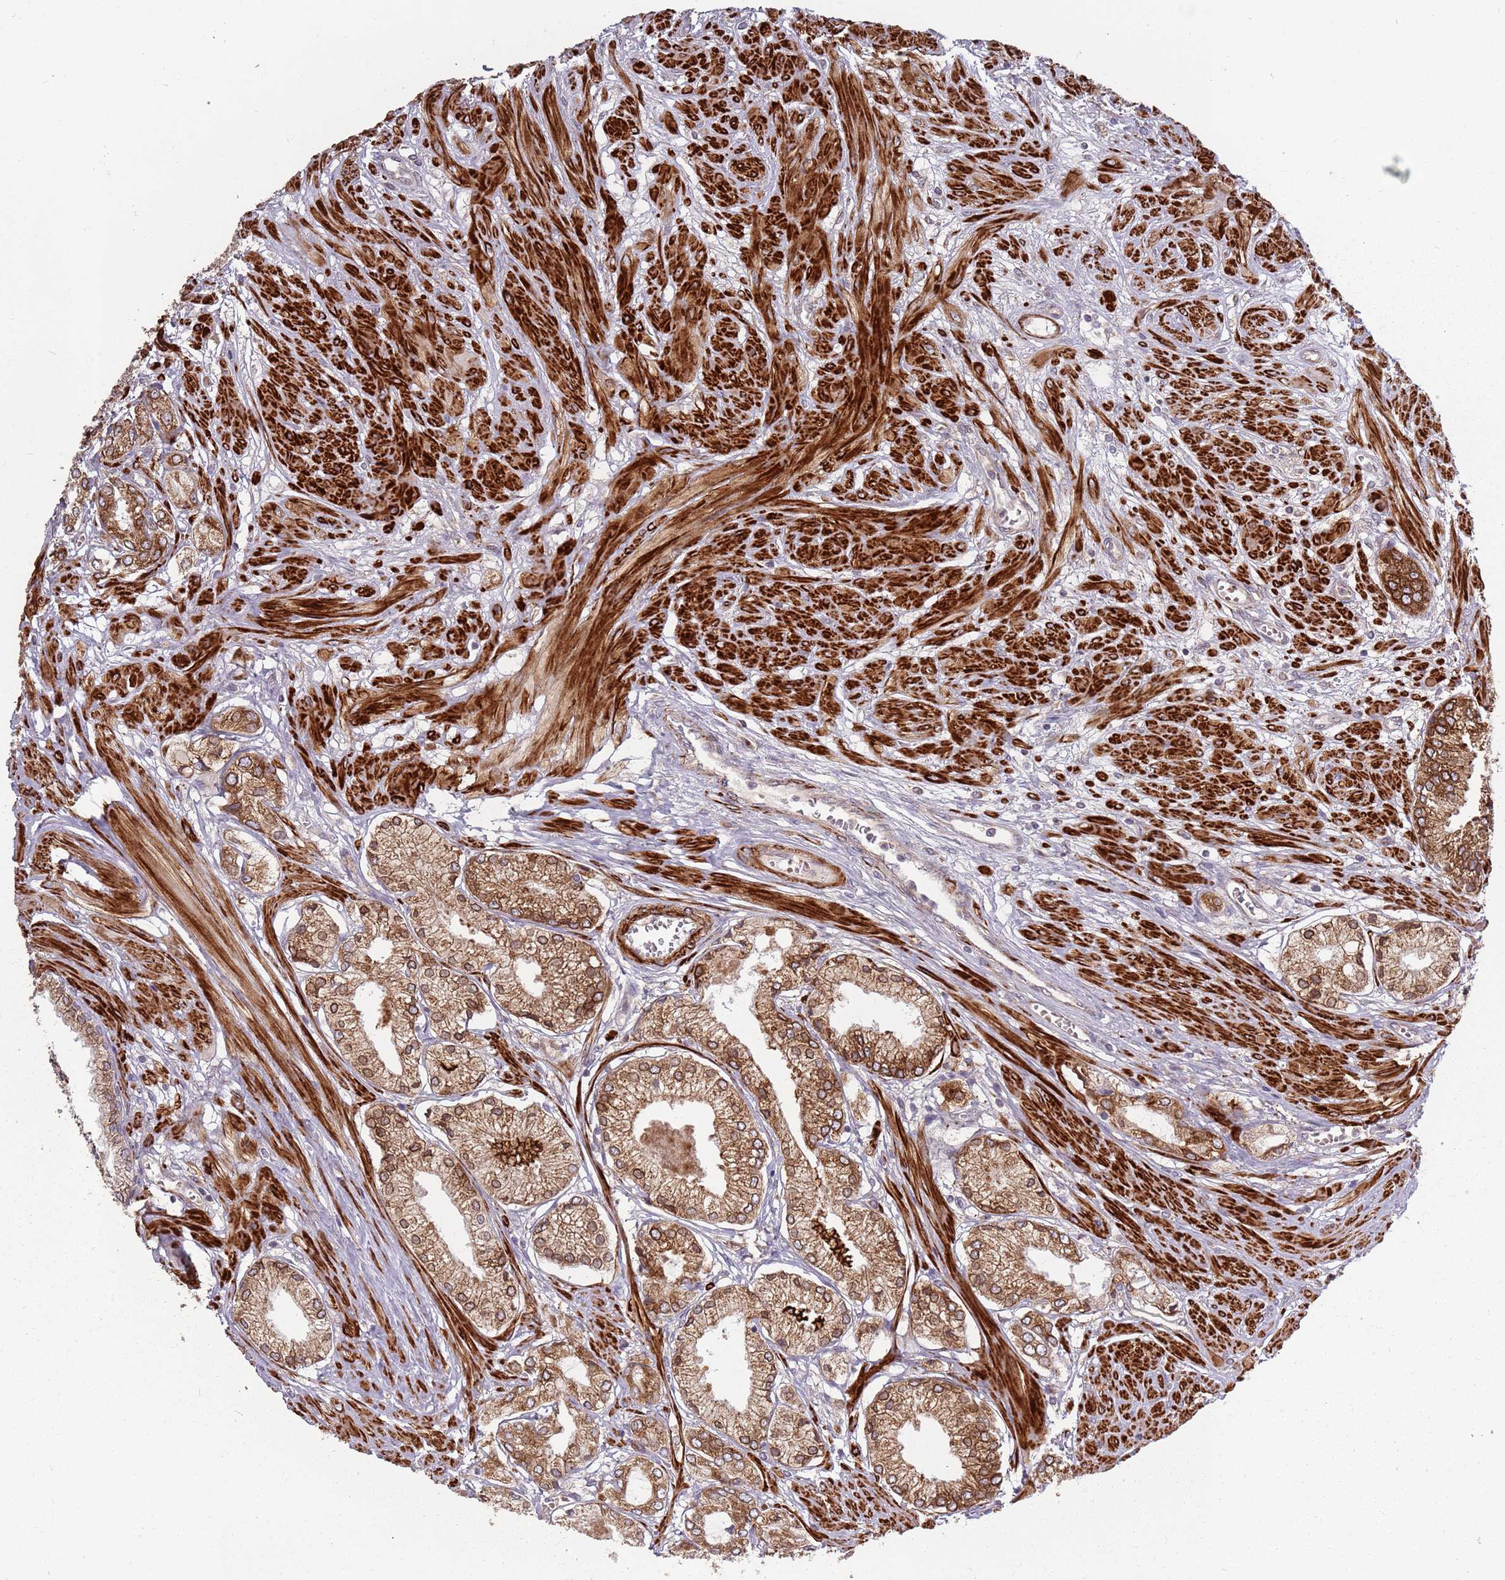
{"staining": {"intensity": "moderate", "quantity": ">75%", "location": "cytoplasmic/membranous"}, "tissue": "prostate cancer", "cell_type": "Tumor cells", "image_type": "cancer", "snomed": [{"axis": "morphology", "description": "Adenocarcinoma, High grade"}, {"axis": "topography", "description": "Prostate and seminal vesicle, NOS"}], "caption": "High-magnification brightfield microscopy of prostate cancer (high-grade adenocarcinoma) stained with DAB (3,3'-diaminobenzidine) (brown) and counterstained with hematoxylin (blue). tumor cells exhibit moderate cytoplasmic/membranous expression is appreciated in about>75% of cells.", "gene": "PLD6", "patient": {"sex": "male", "age": 64}}